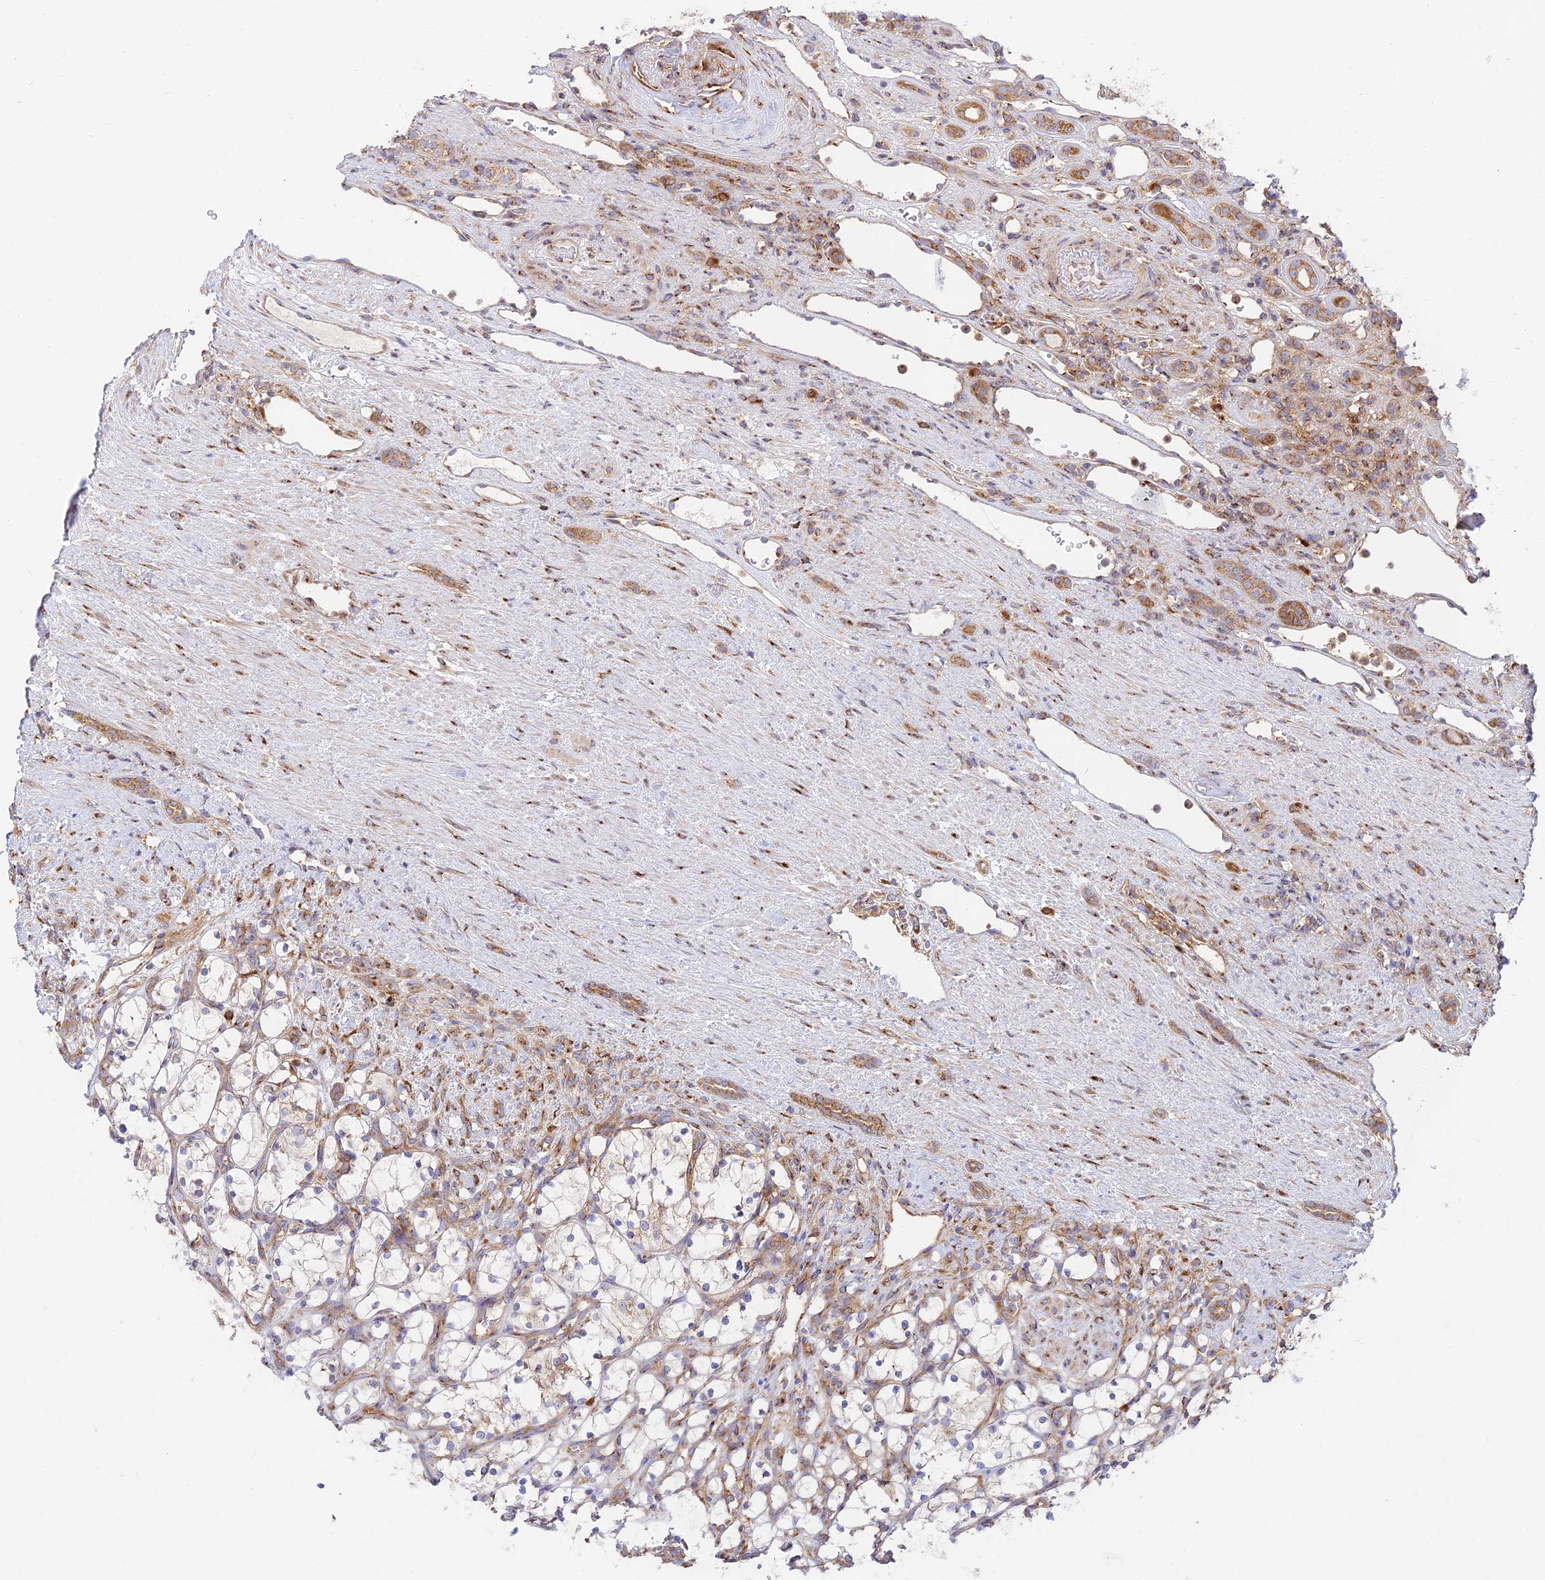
{"staining": {"intensity": "negative", "quantity": "none", "location": "none"}, "tissue": "renal cancer", "cell_type": "Tumor cells", "image_type": "cancer", "snomed": [{"axis": "morphology", "description": "Adenocarcinoma, NOS"}, {"axis": "topography", "description": "Kidney"}], "caption": "This is a micrograph of immunohistochemistry staining of renal cancer, which shows no staining in tumor cells.", "gene": "GOLGA3", "patient": {"sex": "female", "age": 69}}